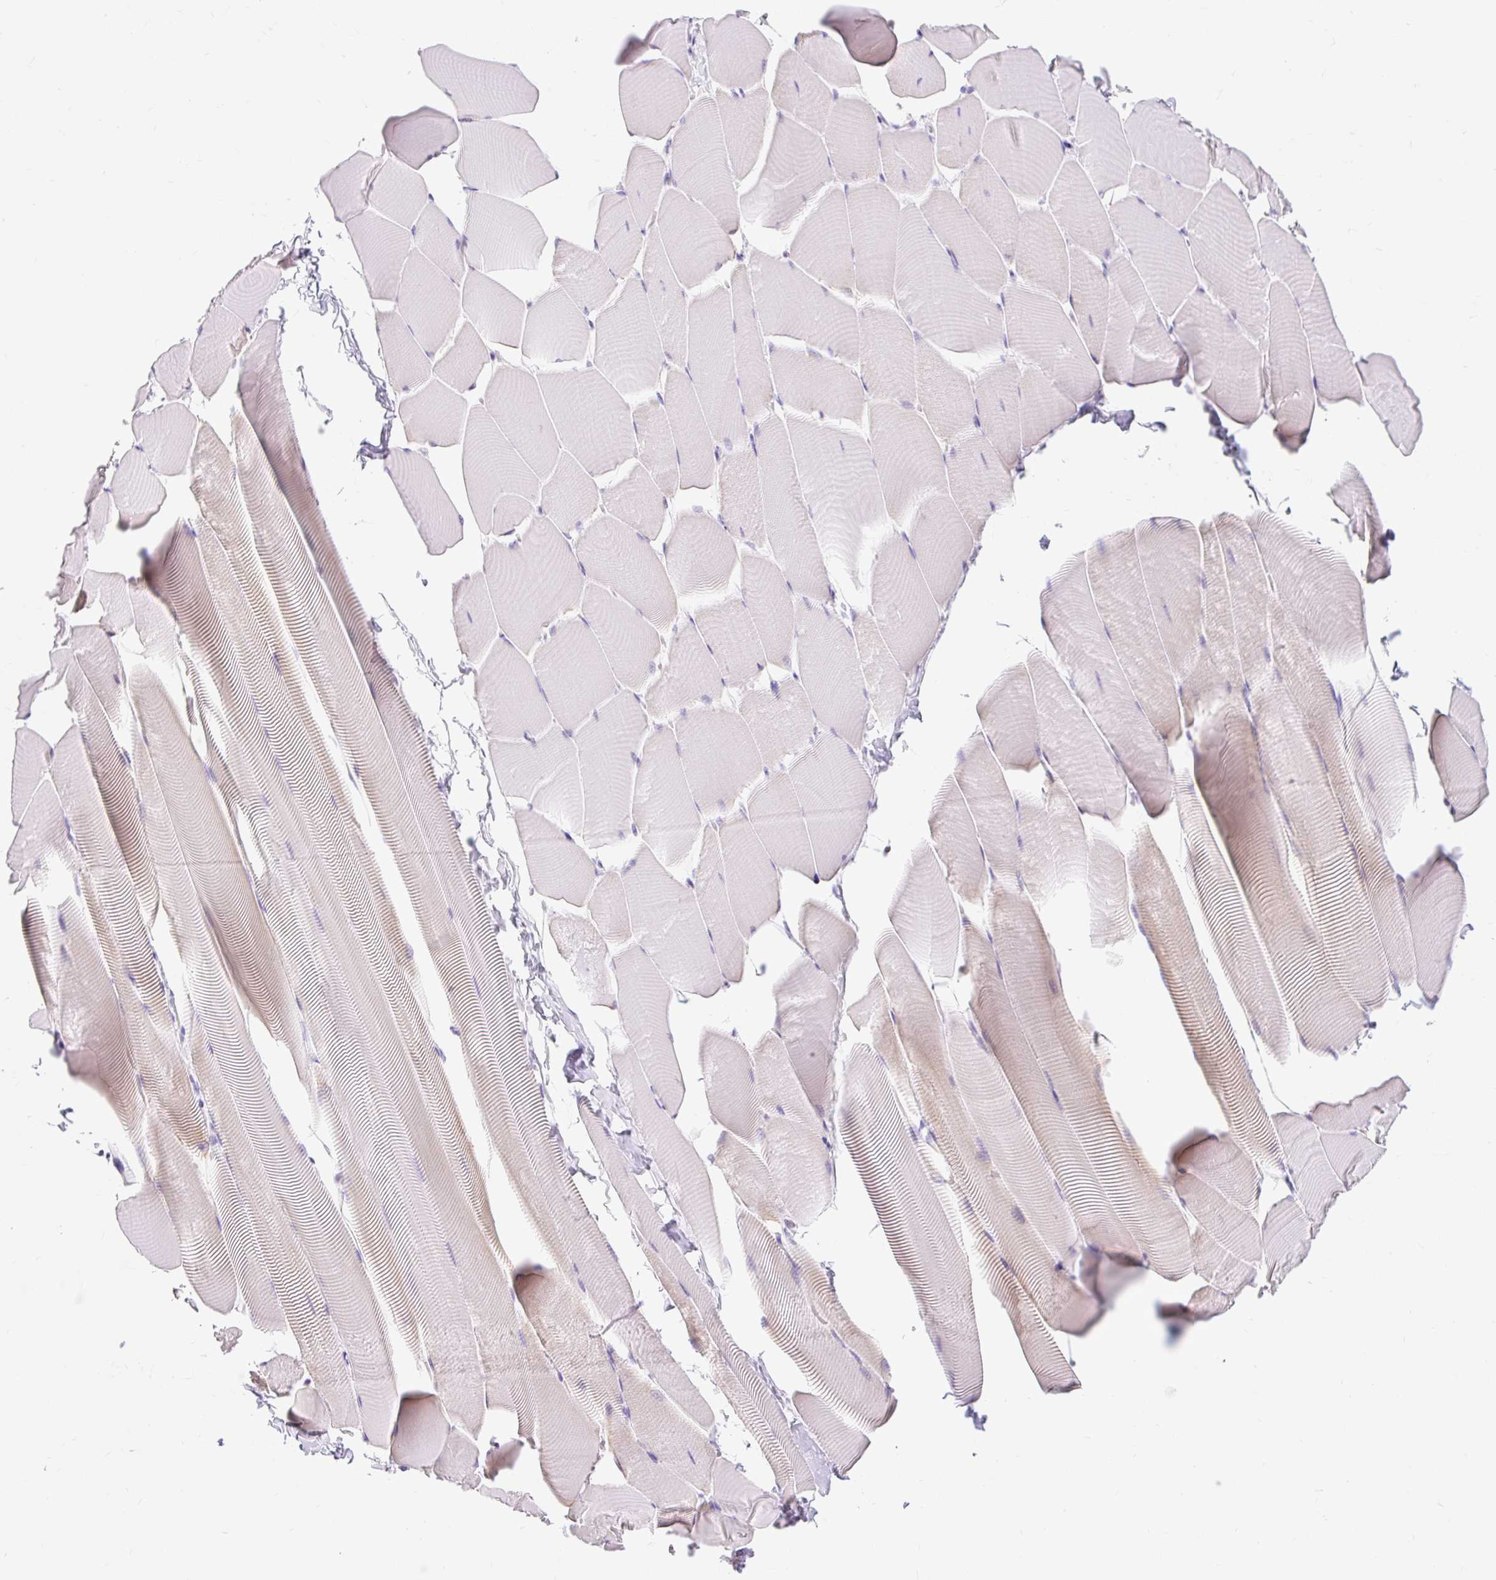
{"staining": {"intensity": "negative", "quantity": "none", "location": "none"}, "tissue": "skeletal muscle", "cell_type": "Myocytes", "image_type": "normal", "snomed": [{"axis": "morphology", "description": "Normal tissue, NOS"}, {"axis": "topography", "description": "Skeletal muscle"}], "caption": "IHC image of benign skeletal muscle: human skeletal muscle stained with DAB (3,3'-diaminobenzidine) reveals no significant protein staining in myocytes. (DAB immunohistochemistry visualized using brightfield microscopy, high magnification).", "gene": "ITPK1", "patient": {"sex": "male", "age": 25}}